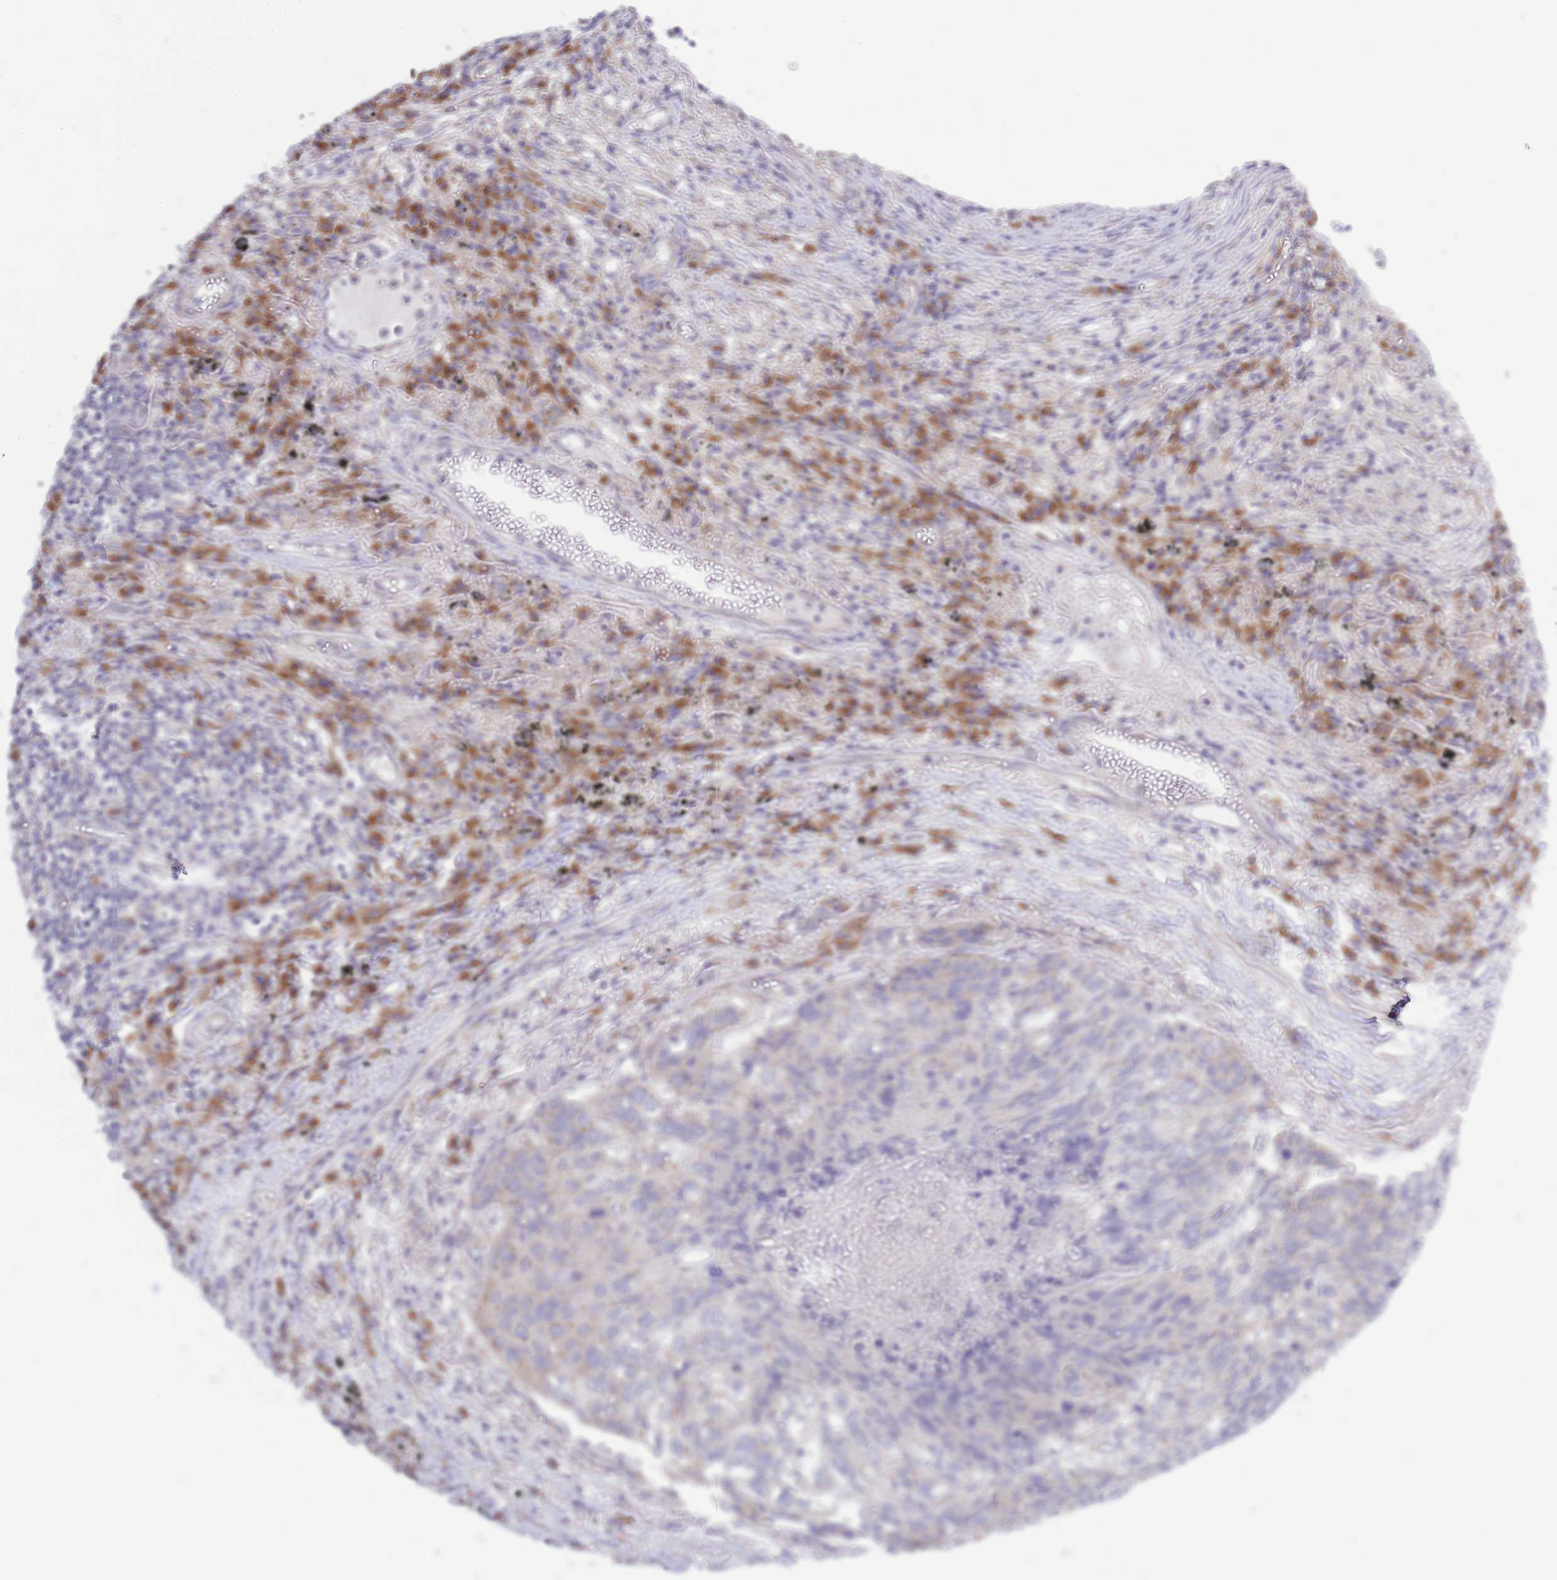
{"staining": {"intensity": "weak", "quantity": "<25%", "location": "cytoplasmic/membranous"}, "tissue": "lung cancer", "cell_type": "Tumor cells", "image_type": "cancer", "snomed": [{"axis": "morphology", "description": "Squamous cell carcinoma, NOS"}, {"axis": "topography", "description": "Lung"}], "caption": "The image exhibits no significant expression in tumor cells of lung cancer (squamous cell carcinoma). The staining is performed using DAB brown chromogen with nuclei counter-stained in using hematoxylin.", "gene": "COPG2", "patient": {"sex": "female", "age": 63}}